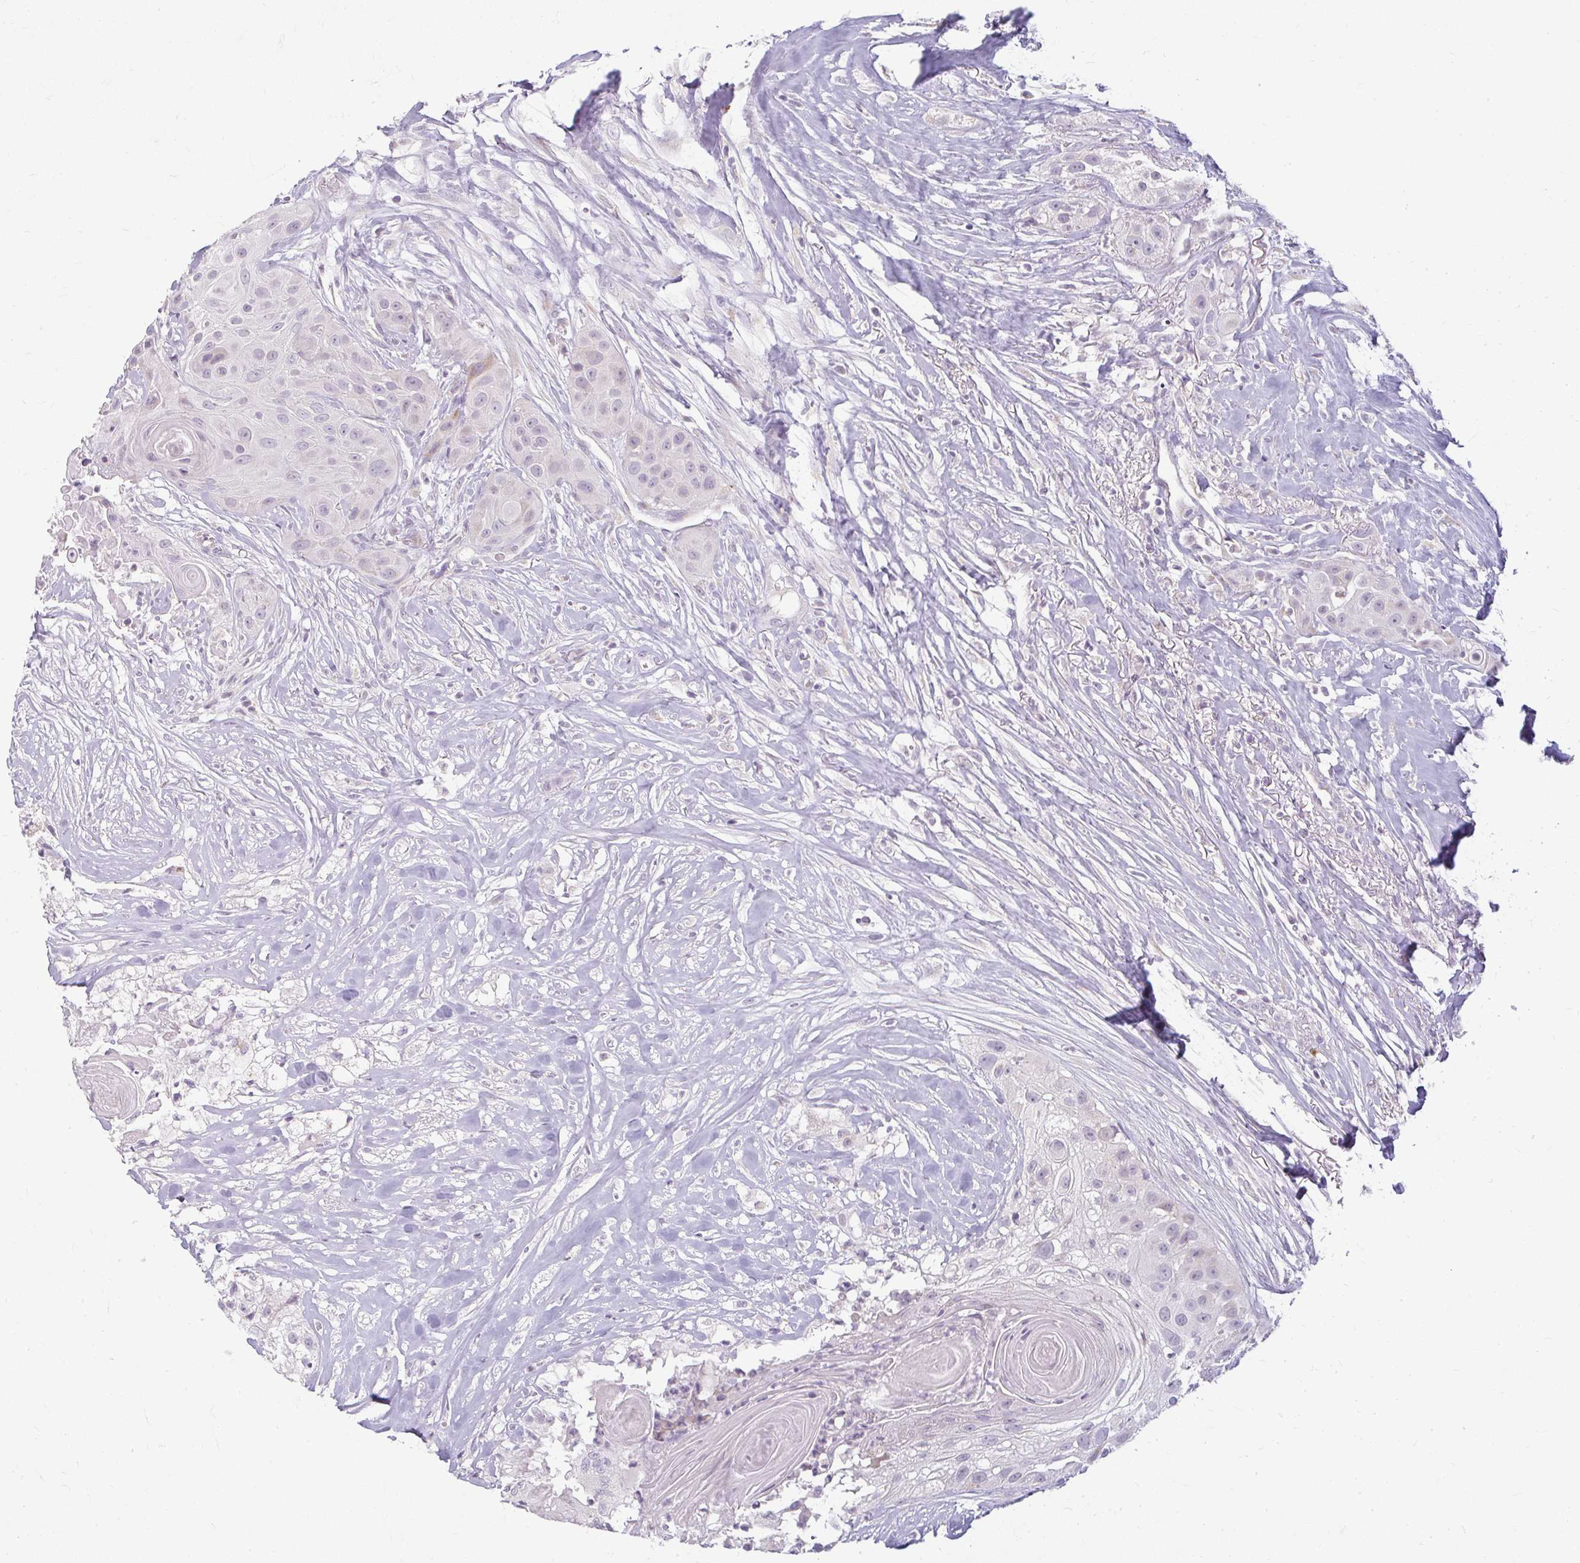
{"staining": {"intensity": "negative", "quantity": "none", "location": "none"}, "tissue": "head and neck cancer", "cell_type": "Tumor cells", "image_type": "cancer", "snomed": [{"axis": "morphology", "description": "Squamous cell carcinoma, NOS"}, {"axis": "topography", "description": "Head-Neck"}], "caption": "This is a micrograph of immunohistochemistry (IHC) staining of head and neck squamous cell carcinoma, which shows no positivity in tumor cells.", "gene": "ZFYVE26", "patient": {"sex": "male", "age": 83}}